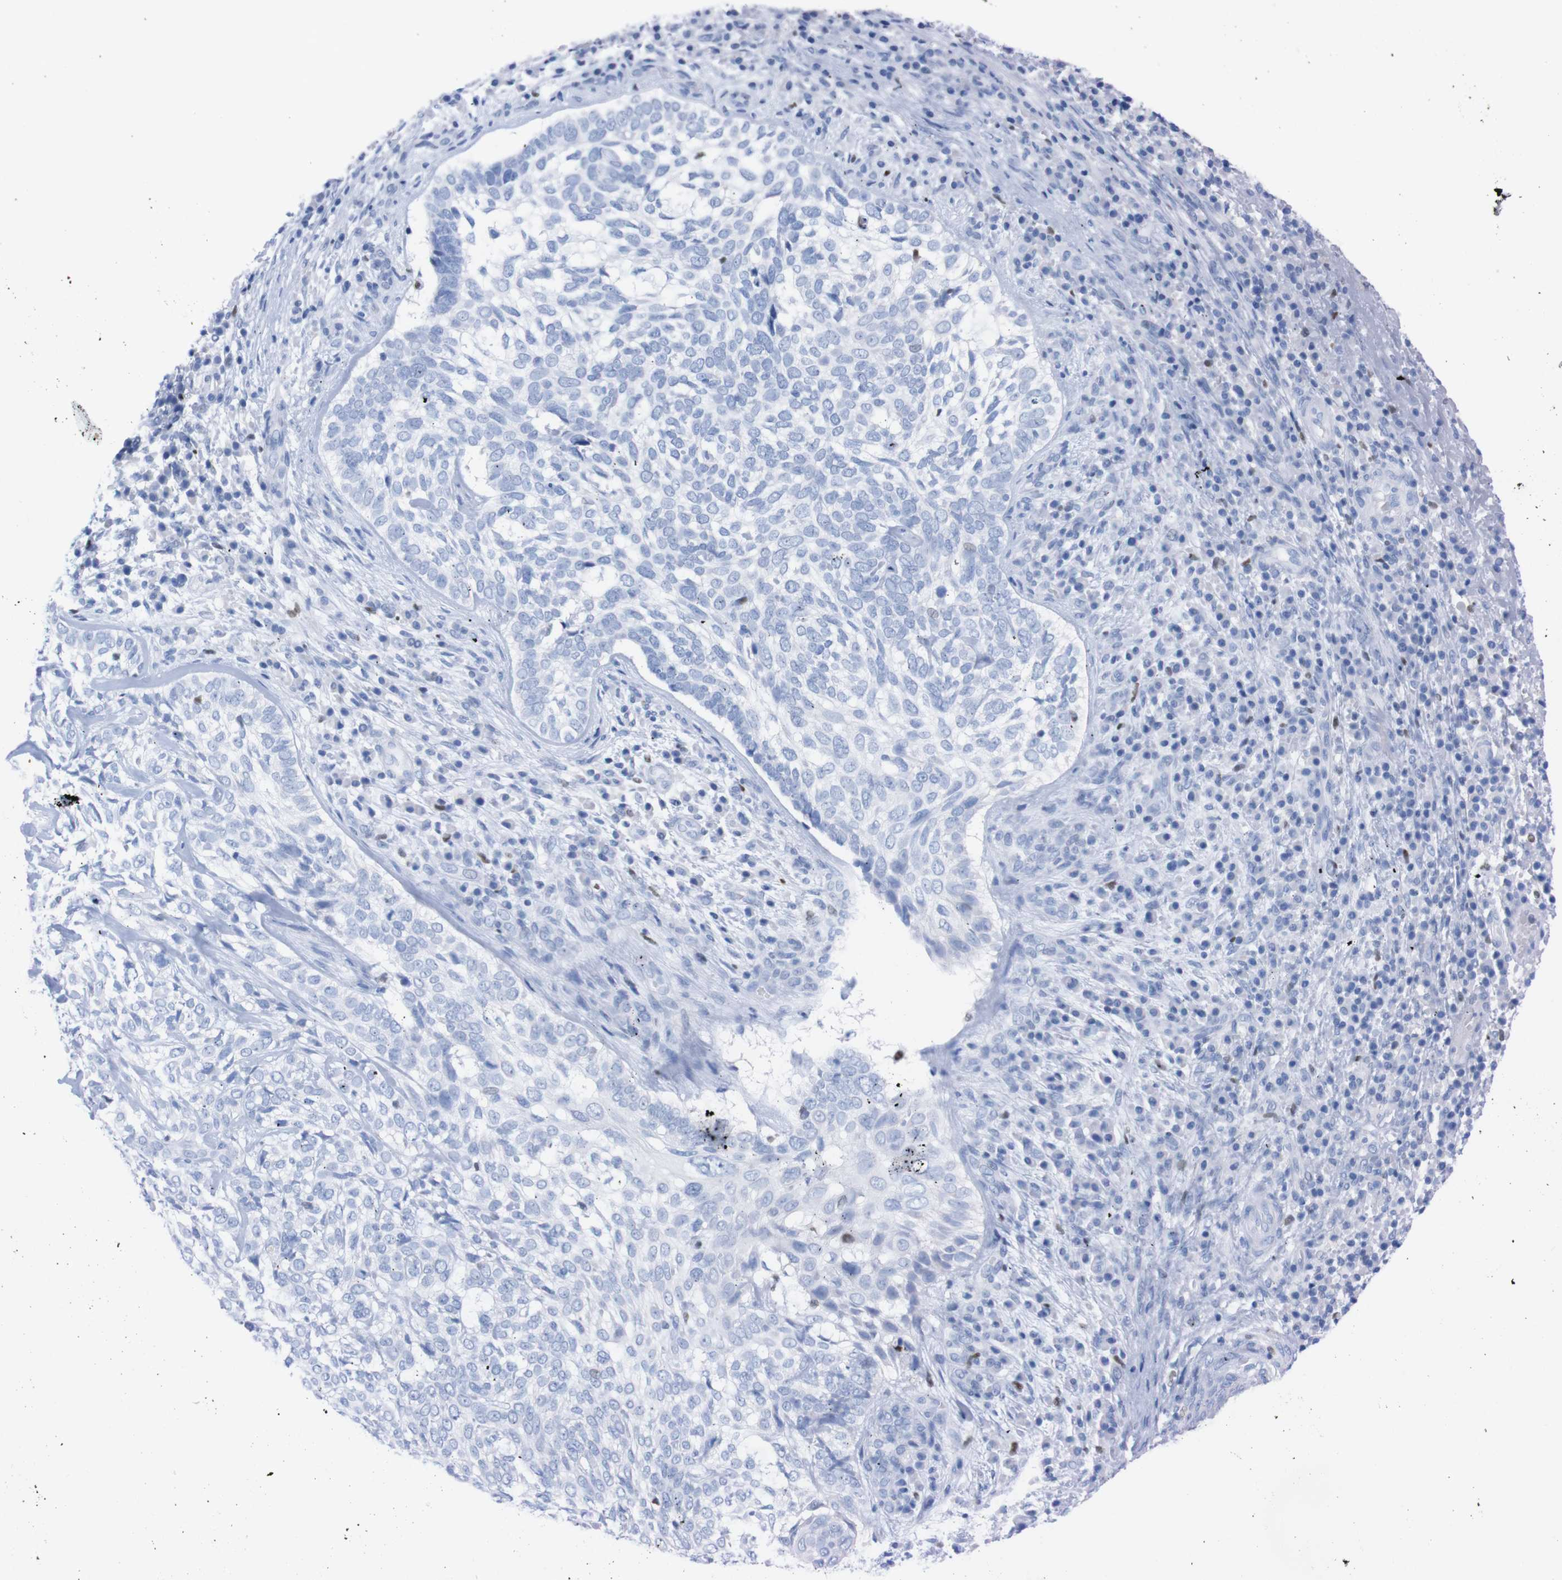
{"staining": {"intensity": "negative", "quantity": "none", "location": "none"}, "tissue": "skin cancer", "cell_type": "Tumor cells", "image_type": "cancer", "snomed": [{"axis": "morphology", "description": "Basal cell carcinoma"}, {"axis": "topography", "description": "Skin"}], "caption": "Protein analysis of skin basal cell carcinoma shows no significant positivity in tumor cells.", "gene": "P2RY12", "patient": {"sex": "male", "age": 72}}